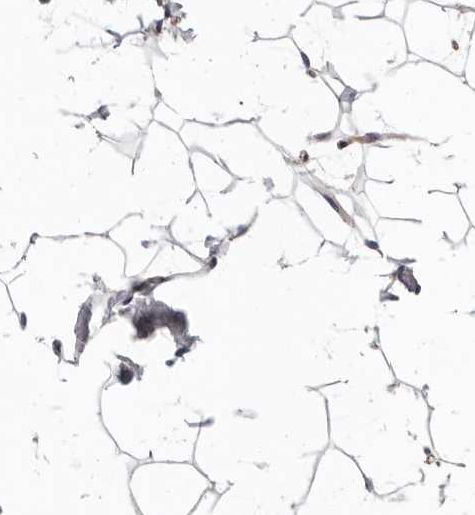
{"staining": {"intensity": "negative", "quantity": "none", "location": "none"}, "tissue": "adipose tissue", "cell_type": "Adipocytes", "image_type": "normal", "snomed": [{"axis": "morphology", "description": "Normal tissue, NOS"}, {"axis": "topography", "description": "Breast"}], "caption": "Immunohistochemical staining of benign human adipose tissue exhibits no significant expression in adipocytes. (DAB immunohistochemistry, high magnification).", "gene": "CTNNB1", "patient": {"sex": "female", "age": 23}}